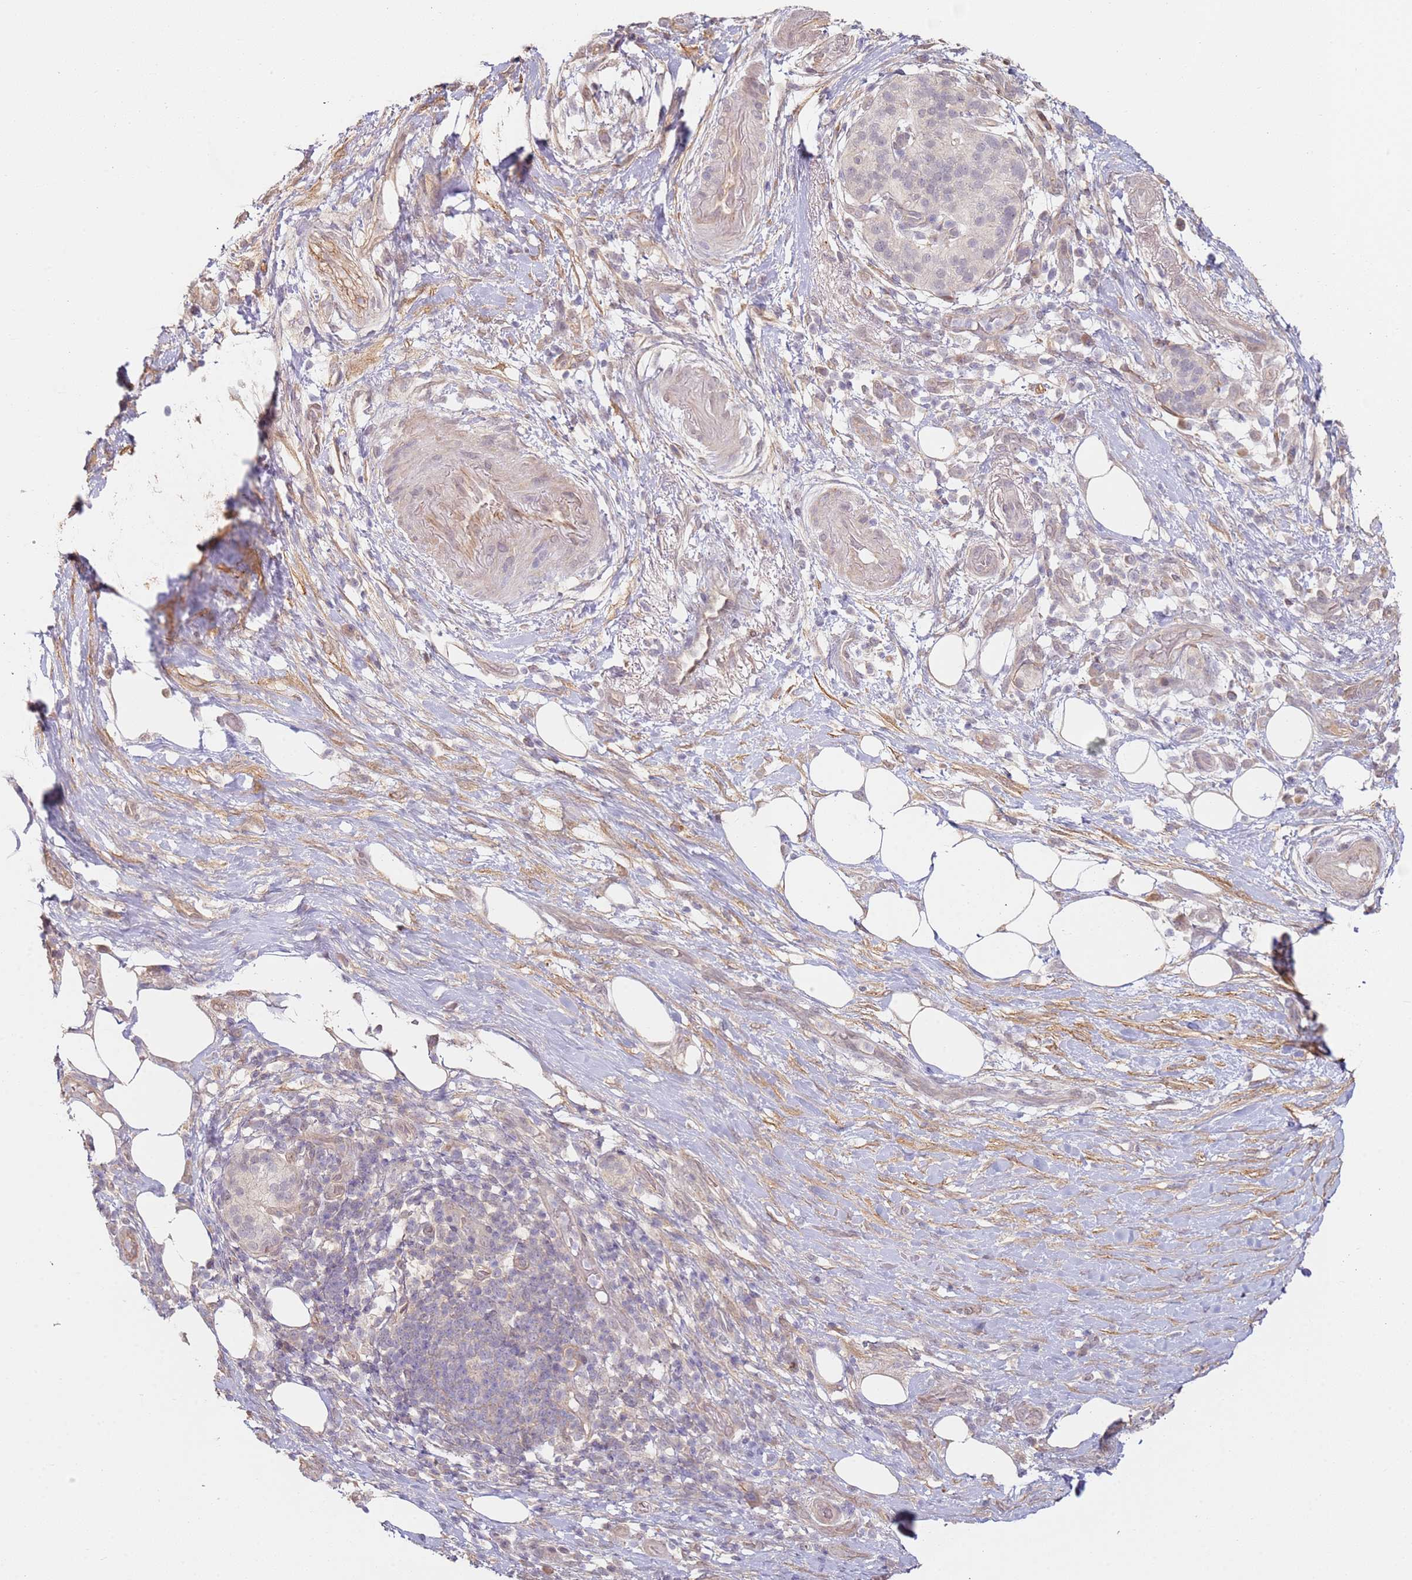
{"staining": {"intensity": "negative", "quantity": "none", "location": "none"}, "tissue": "pancreatic cancer", "cell_type": "Tumor cells", "image_type": "cancer", "snomed": [{"axis": "morphology", "description": "Adenocarcinoma, NOS"}, {"axis": "topography", "description": "Pancreas"}], "caption": "Photomicrograph shows no significant protein staining in tumor cells of pancreatic cancer.", "gene": "WDR93", "patient": {"sex": "female", "age": 72}}